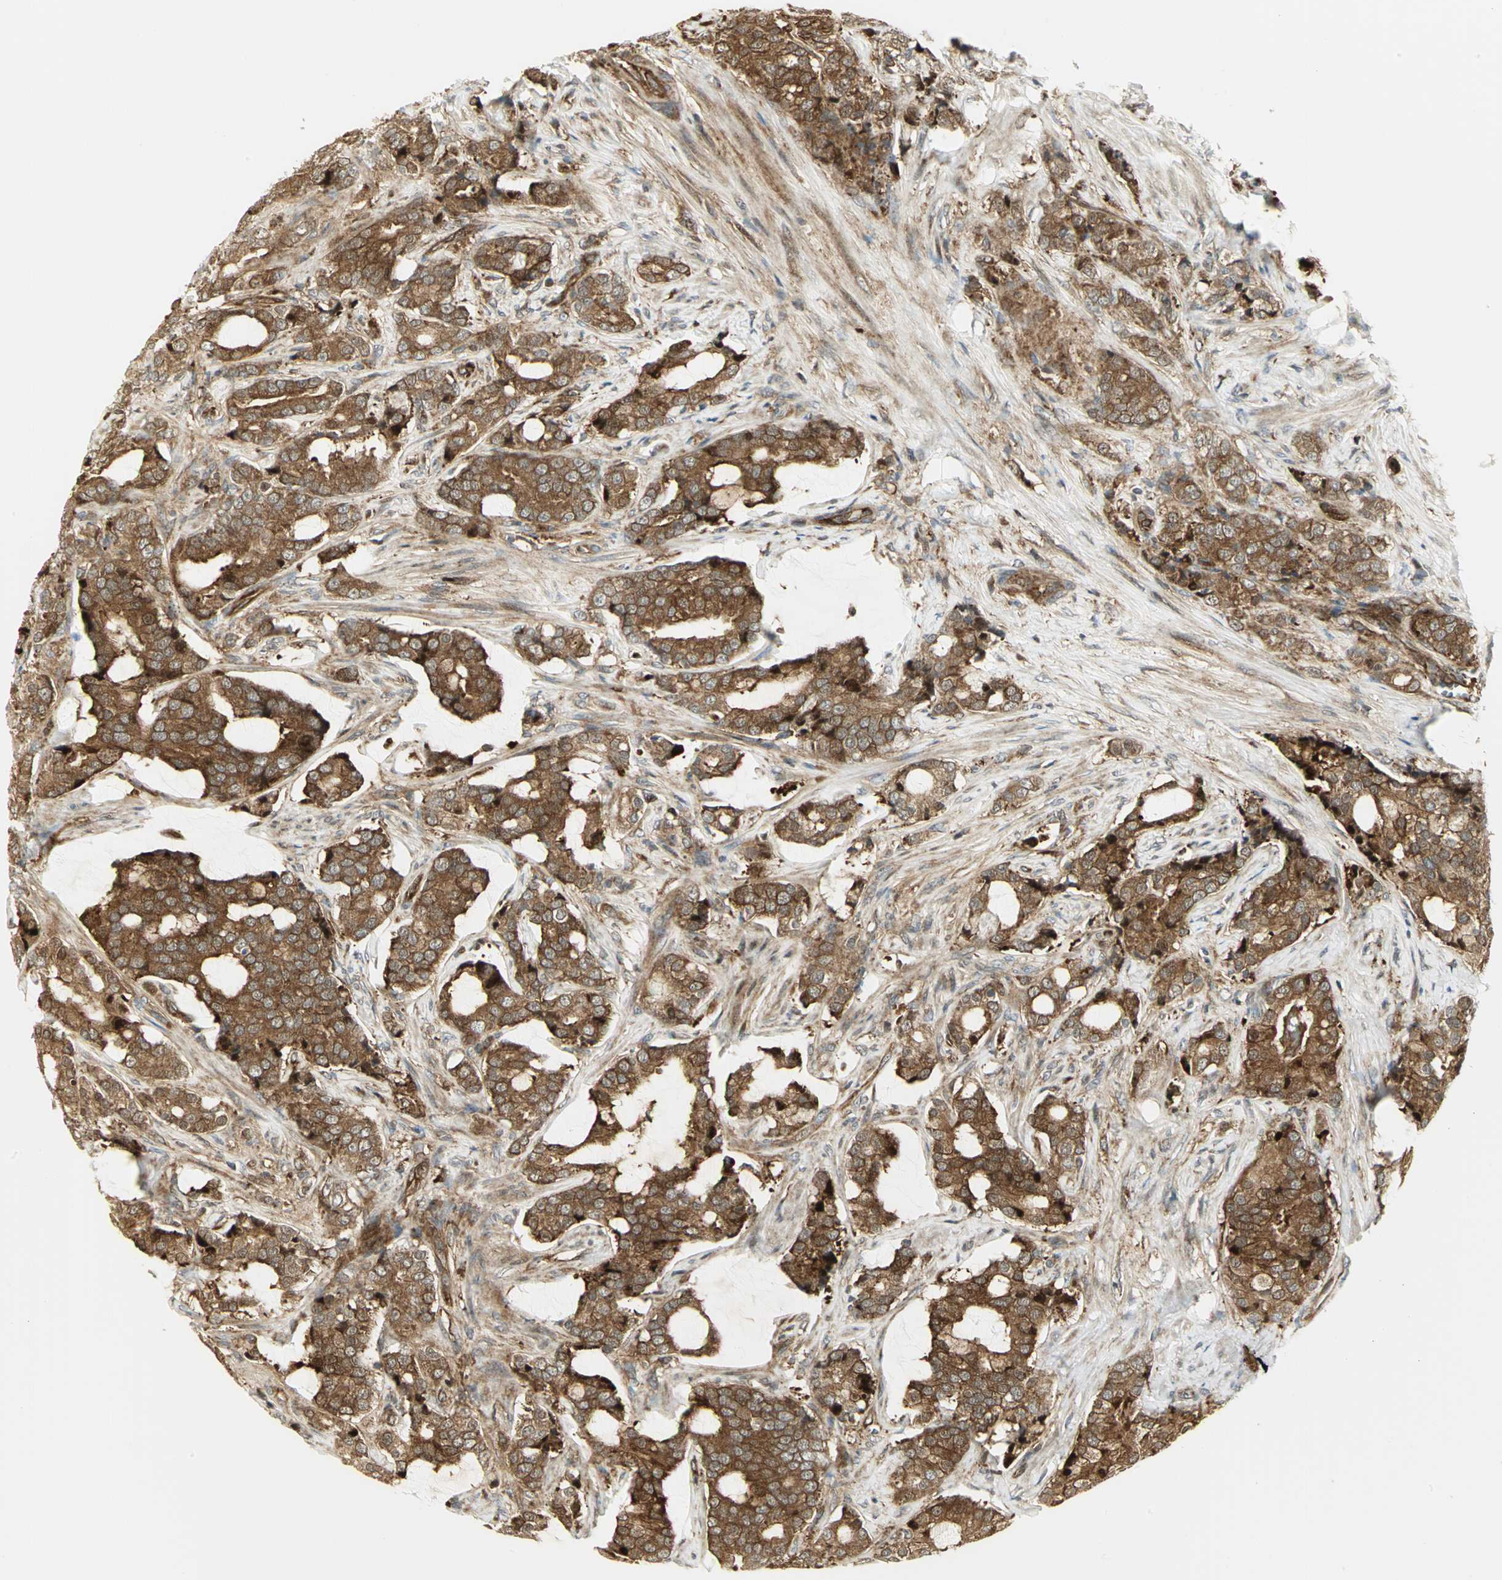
{"staining": {"intensity": "strong", "quantity": ">75%", "location": "cytoplasmic/membranous"}, "tissue": "prostate cancer", "cell_type": "Tumor cells", "image_type": "cancer", "snomed": [{"axis": "morphology", "description": "Adenocarcinoma, Low grade"}, {"axis": "topography", "description": "Prostate"}], "caption": "Human prostate low-grade adenocarcinoma stained with a brown dye shows strong cytoplasmic/membranous positive staining in approximately >75% of tumor cells.", "gene": "EEA1", "patient": {"sex": "male", "age": 58}}